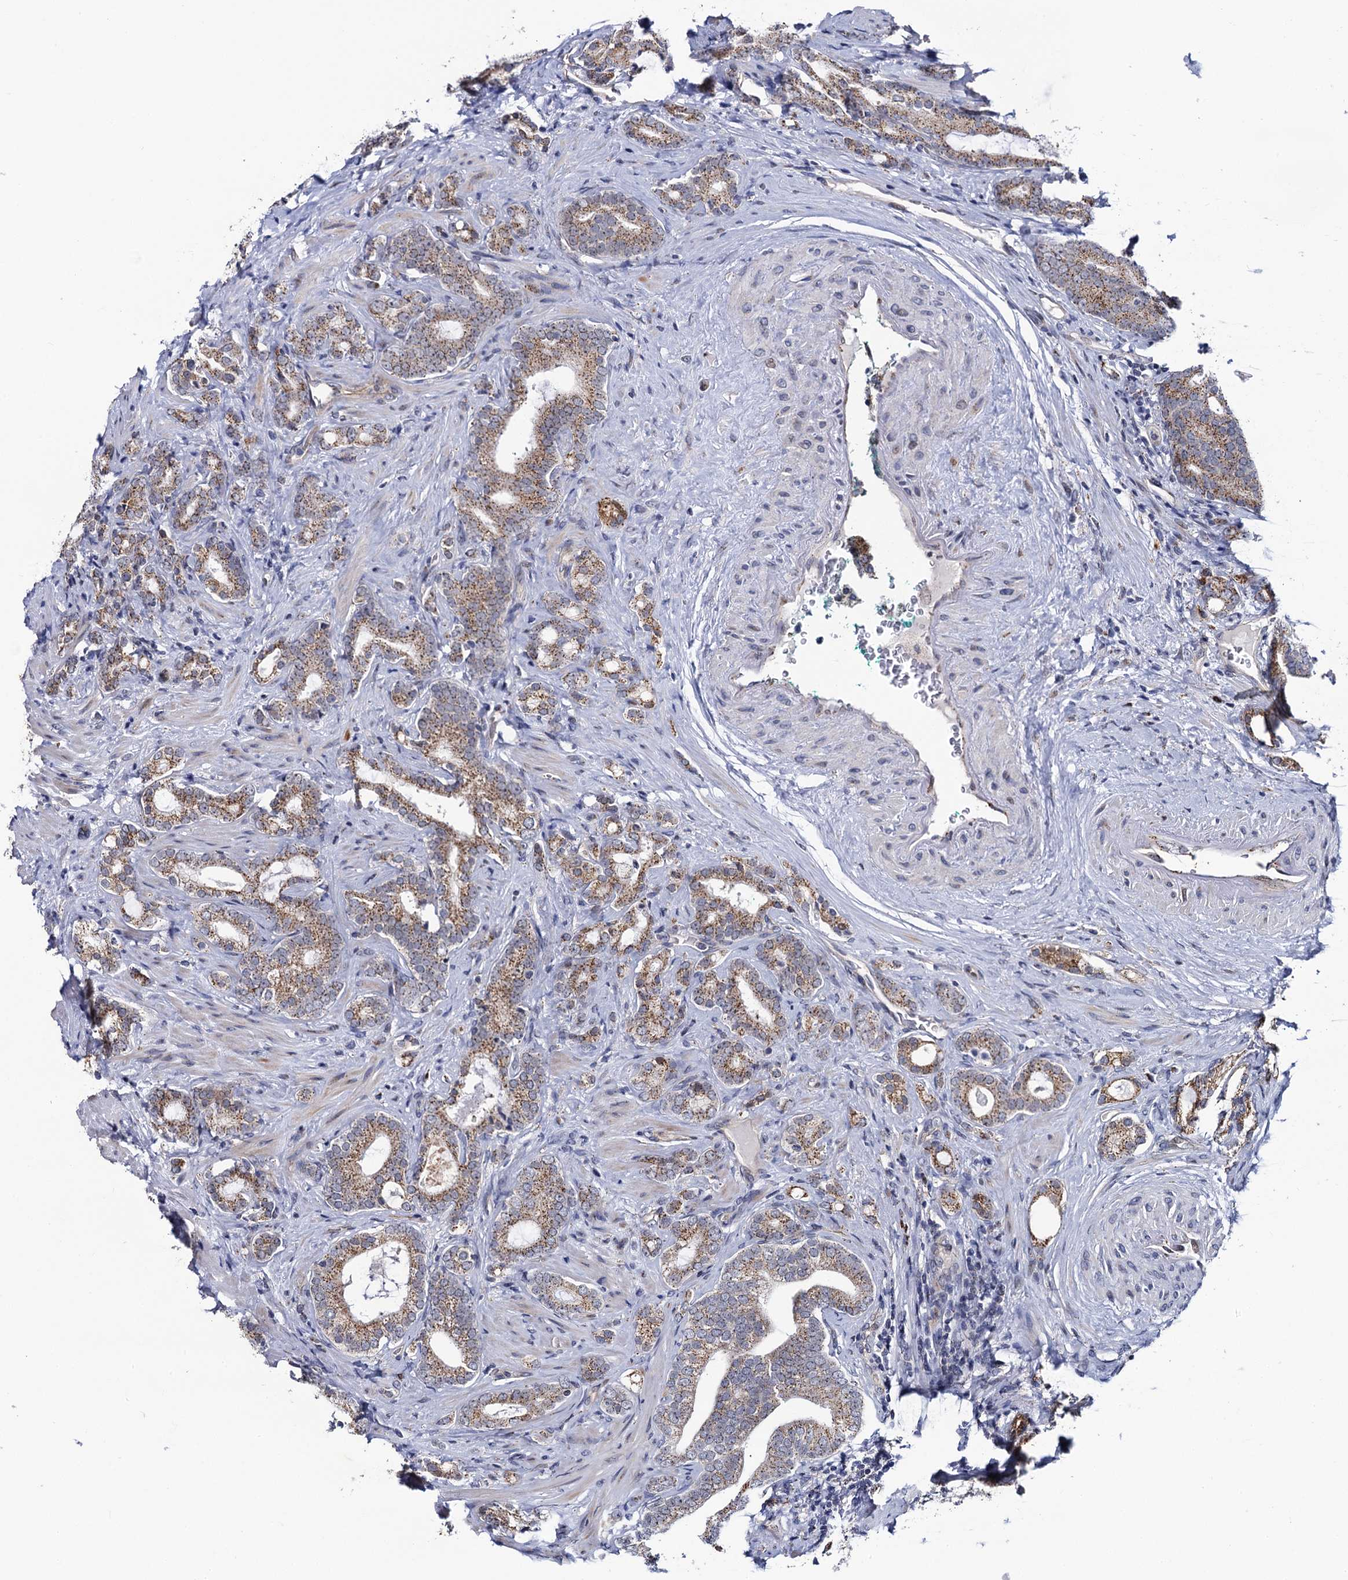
{"staining": {"intensity": "moderate", "quantity": ">75%", "location": "cytoplasmic/membranous"}, "tissue": "prostate cancer", "cell_type": "Tumor cells", "image_type": "cancer", "snomed": [{"axis": "morphology", "description": "Adenocarcinoma, High grade"}, {"axis": "topography", "description": "Prostate"}], "caption": "This histopathology image exhibits immunohistochemistry staining of human prostate adenocarcinoma (high-grade), with medium moderate cytoplasmic/membranous expression in approximately >75% of tumor cells.", "gene": "THAP2", "patient": {"sex": "male", "age": 63}}